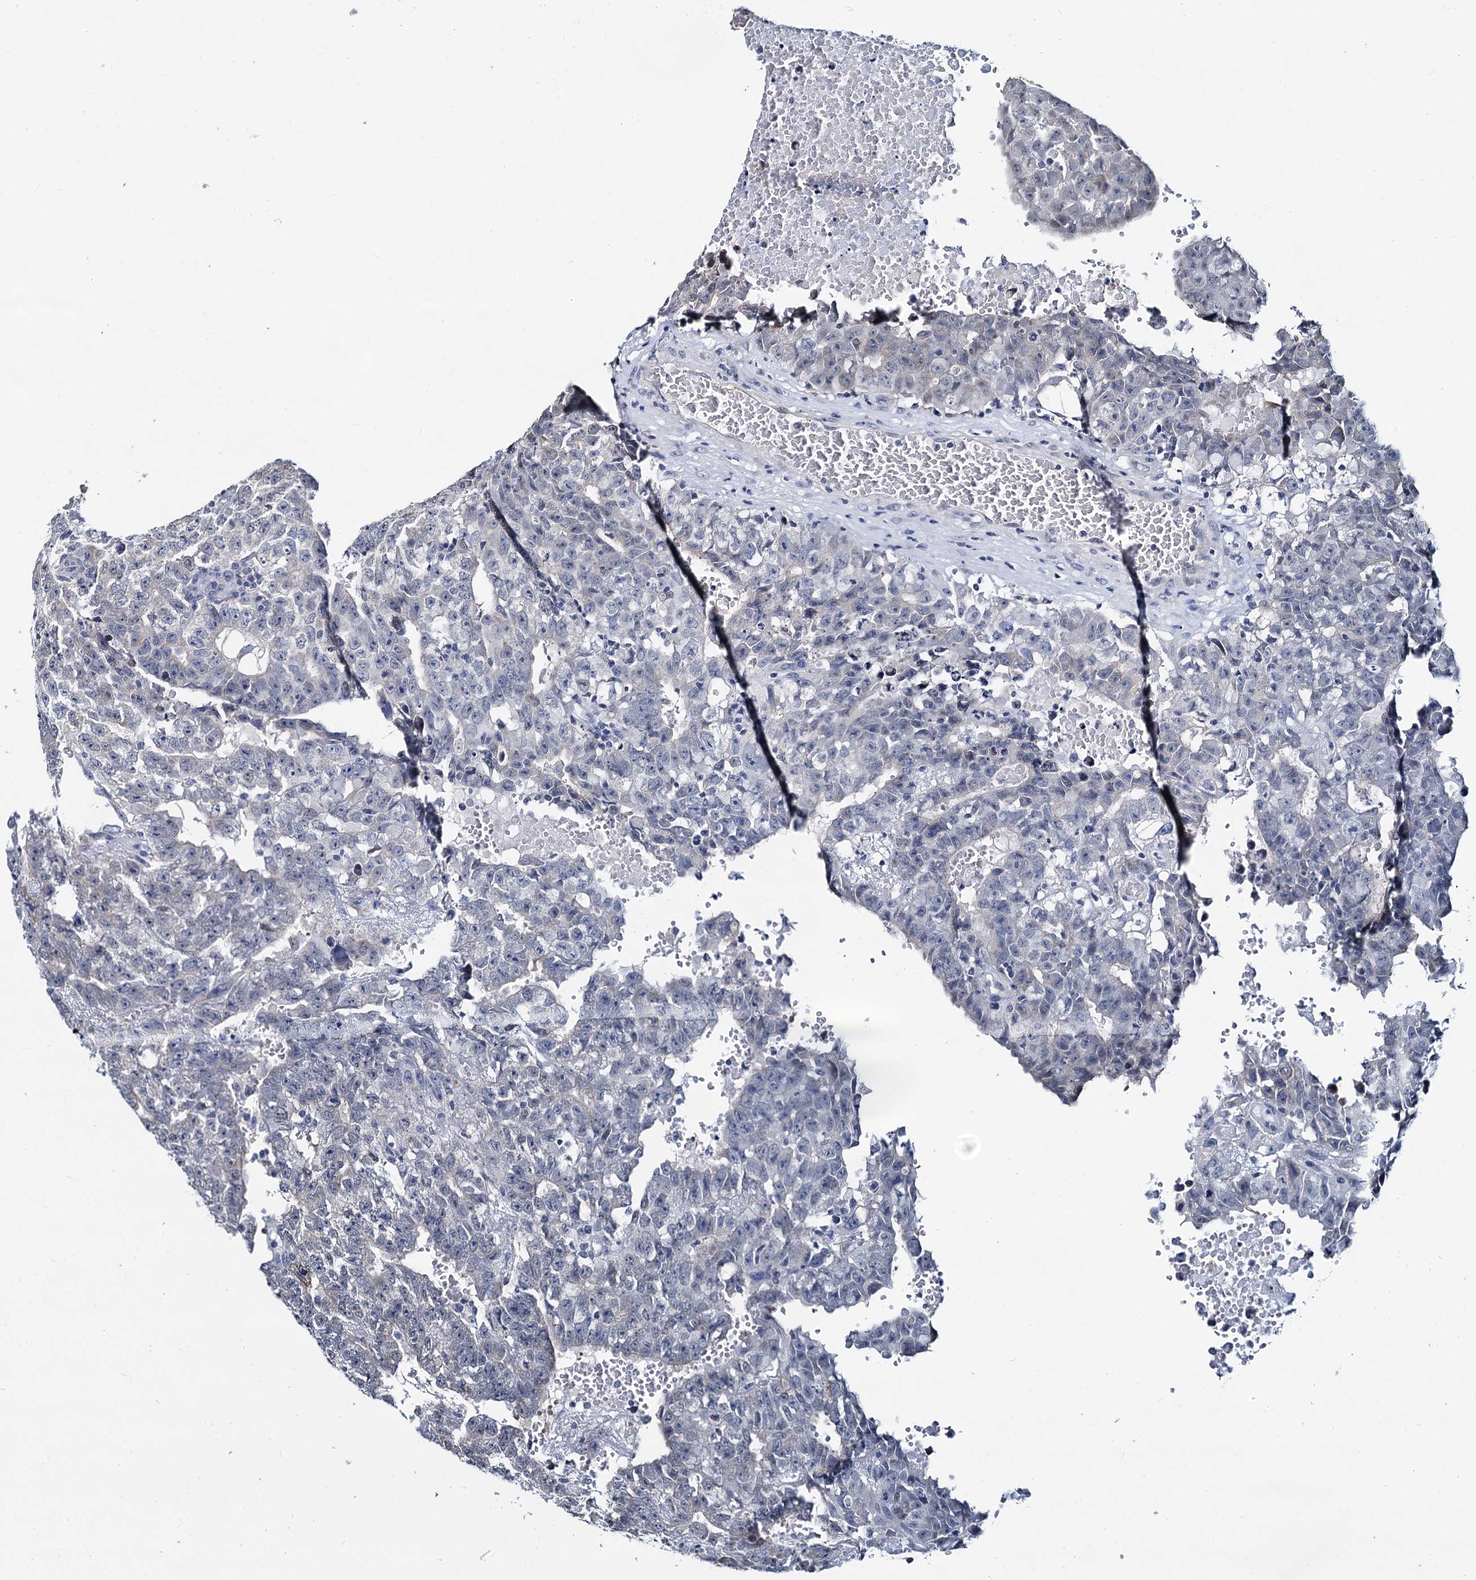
{"staining": {"intensity": "negative", "quantity": "none", "location": "none"}, "tissue": "testis cancer", "cell_type": "Tumor cells", "image_type": "cancer", "snomed": [{"axis": "morphology", "description": "Carcinoma, Embryonal, NOS"}, {"axis": "topography", "description": "Testis"}], "caption": "Tumor cells show no significant protein expression in testis cancer.", "gene": "MIOX", "patient": {"sex": "male", "age": 25}}